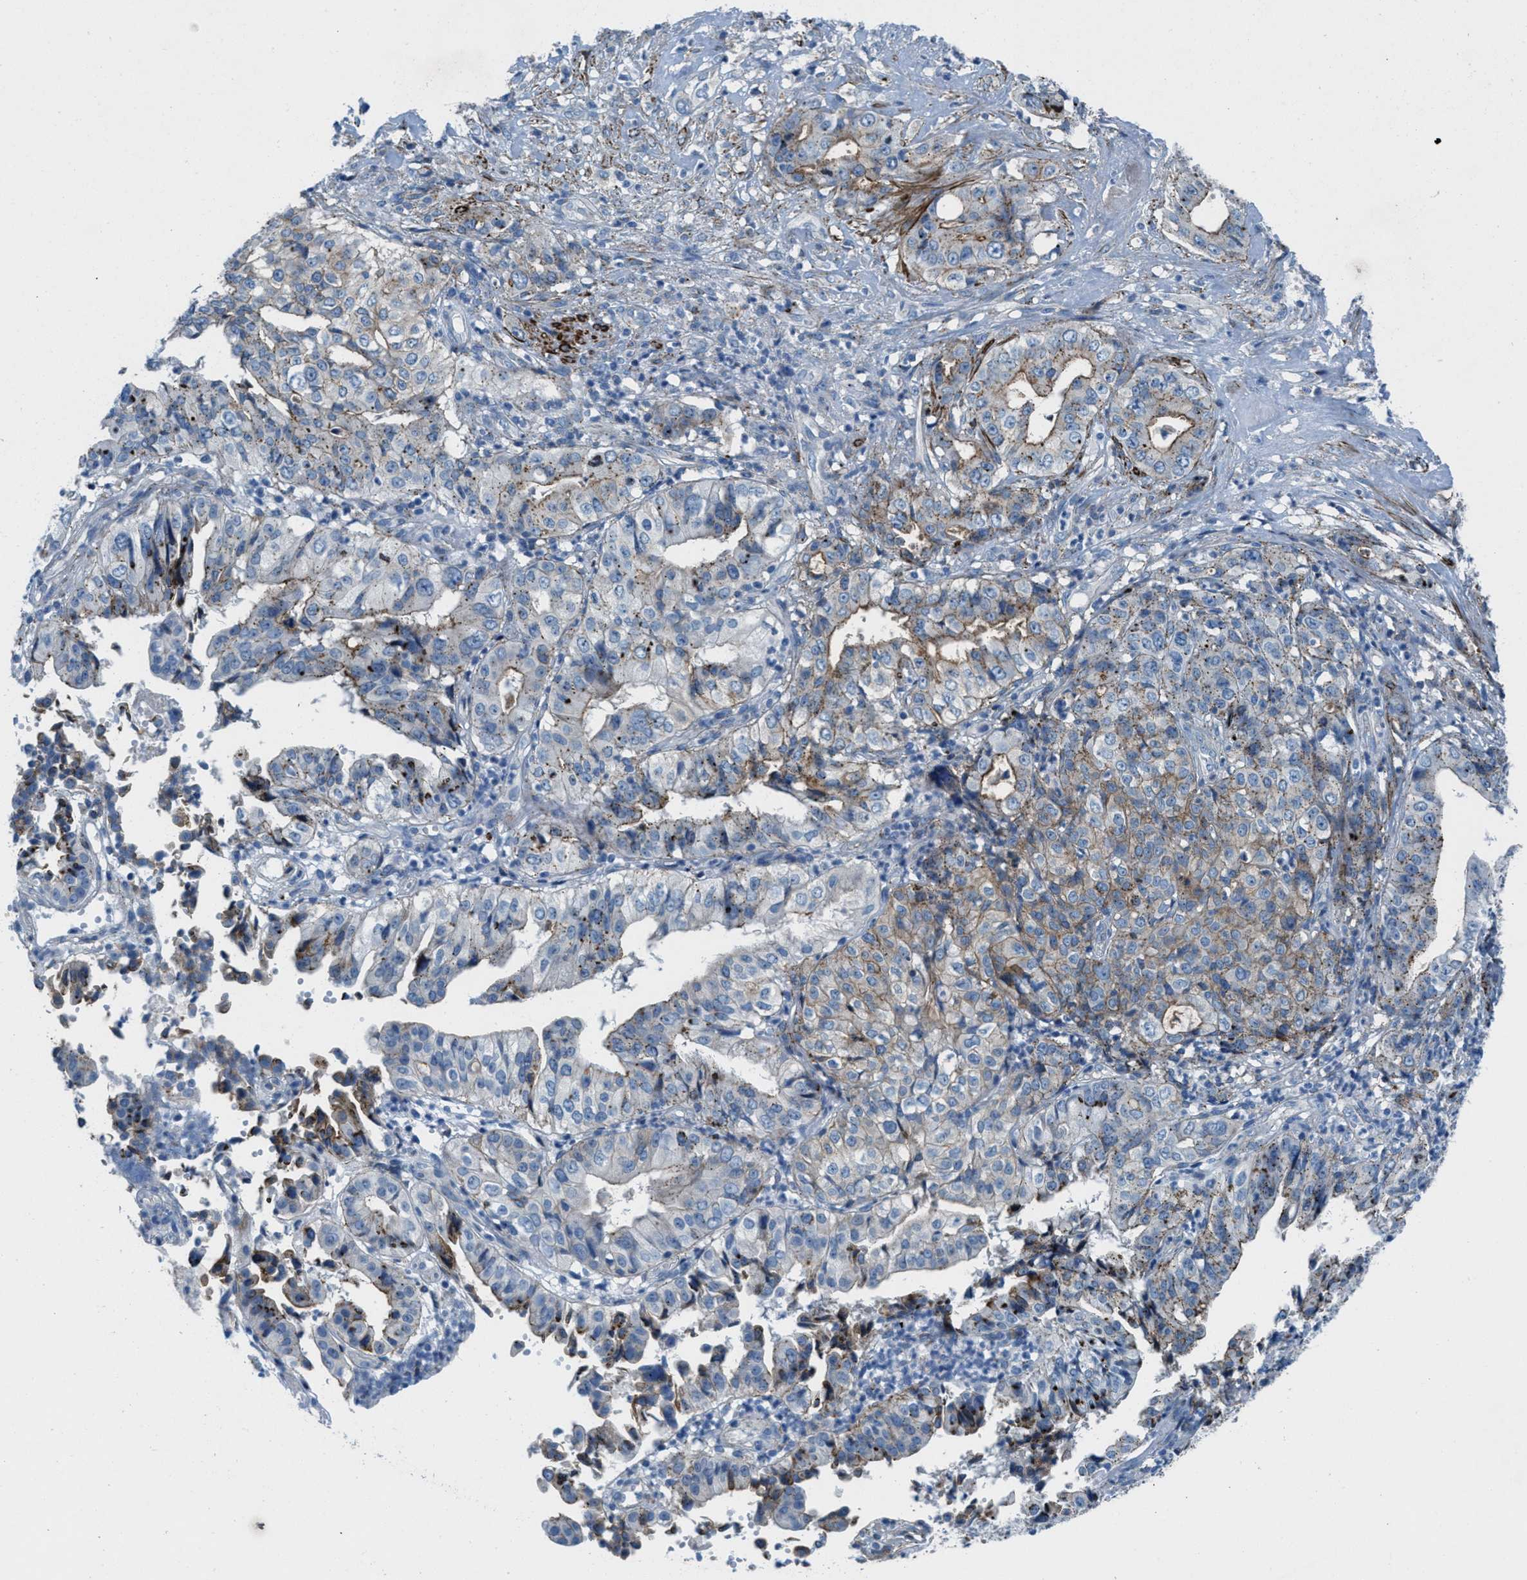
{"staining": {"intensity": "weak", "quantity": "<25%", "location": "cytoplasmic/membranous"}, "tissue": "liver cancer", "cell_type": "Tumor cells", "image_type": "cancer", "snomed": [{"axis": "morphology", "description": "Cholangiocarcinoma"}, {"axis": "topography", "description": "Liver"}], "caption": "Micrograph shows no significant protein staining in tumor cells of cholangiocarcinoma (liver).", "gene": "MFSD13A", "patient": {"sex": "female", "age": 61}}